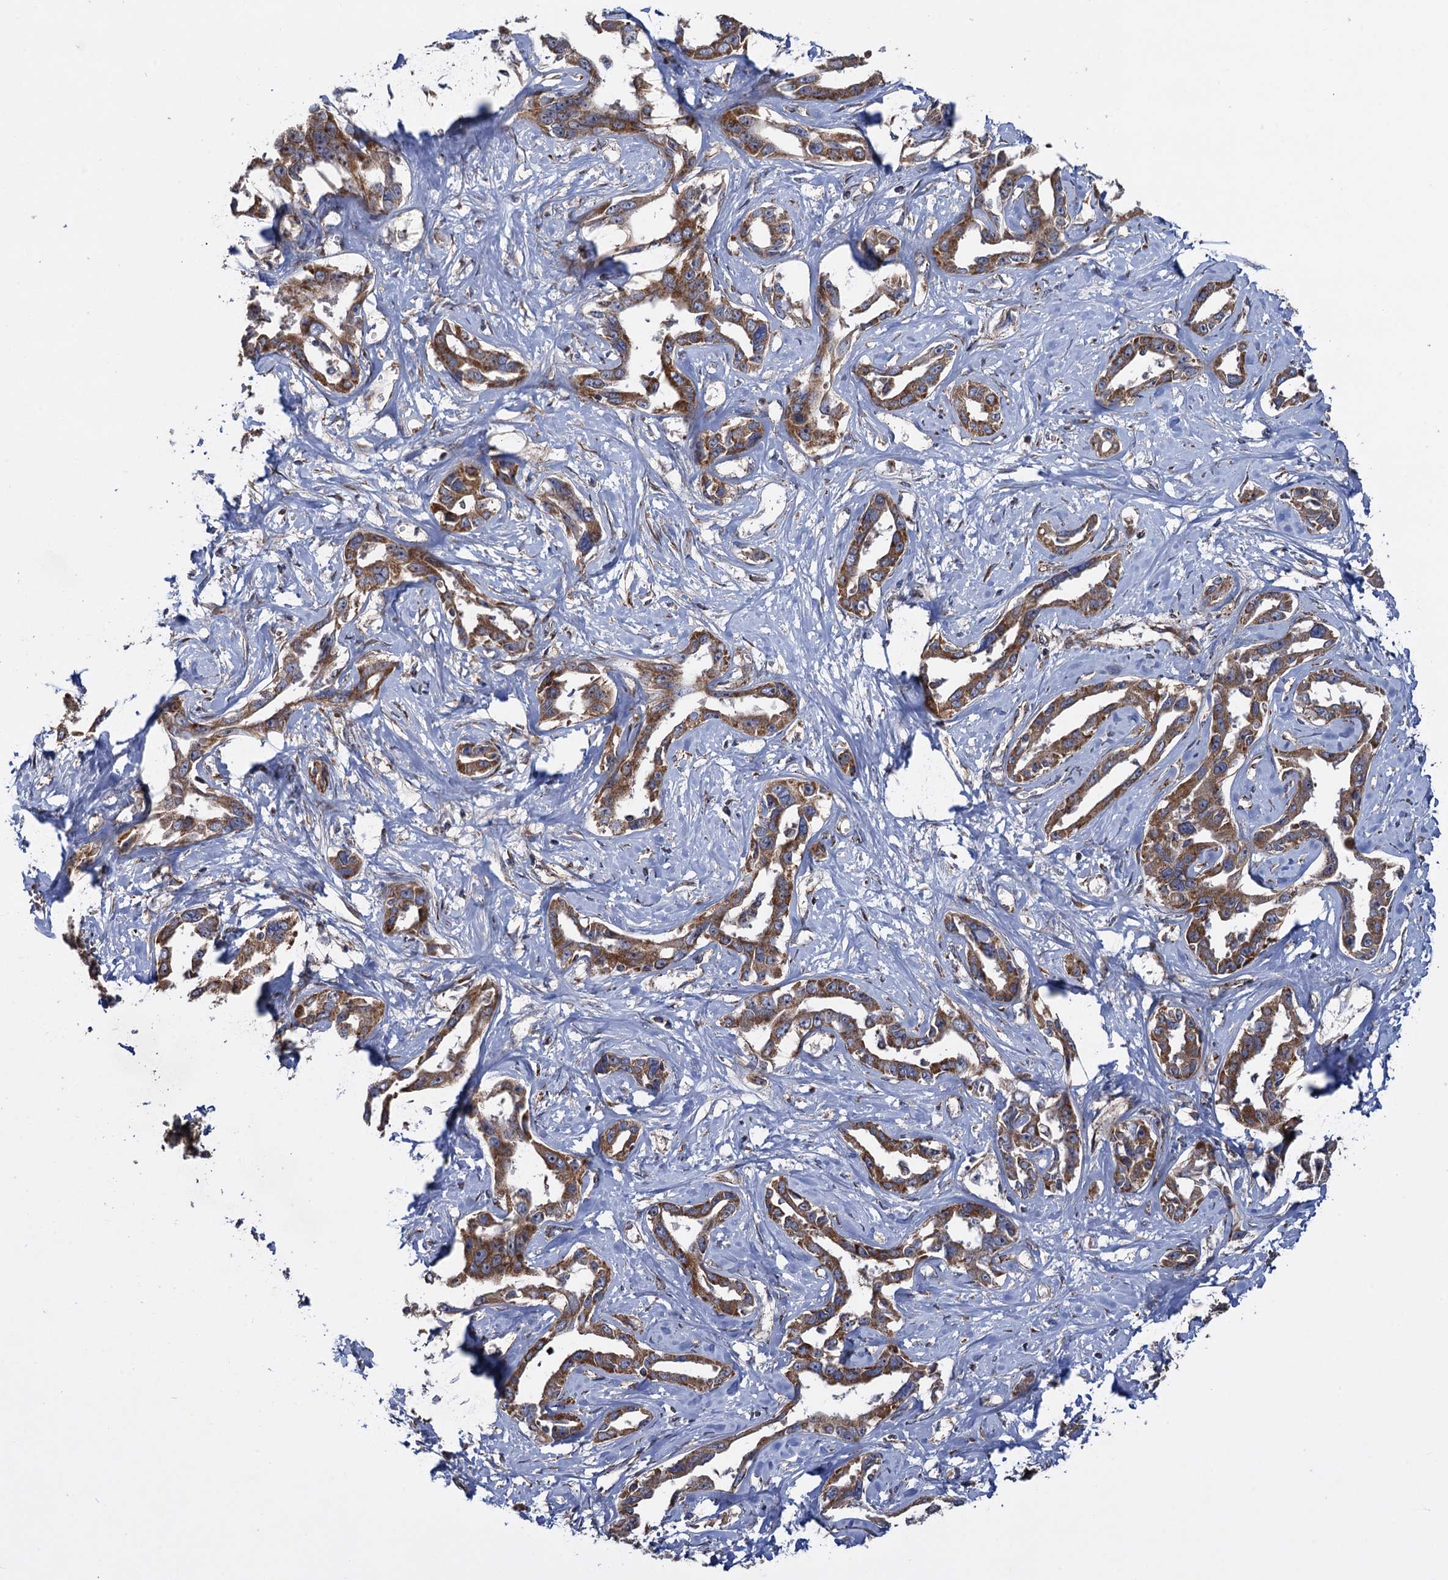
{"staining": {"intensity": "moderate", "quantity": ">75%", "location": "cytoplasmic/membranous"}, "tissue": "liver cancer", "cell_type": "Tumor cells", "image_type": "cancer", "snomed": [{"axis": "morphology", "description": "Cholangiocarcinoma"}, {"axis": "topography", "description": "Liver"}], "caption": "This is a histology image of IHC staining of cholangiocarcinoma (liver), which shows moderate expression in the cytoplasmic/membranous of tumor cells.", "gene": "HAUS1", "patient": {"sex": "male", "age": 59}}